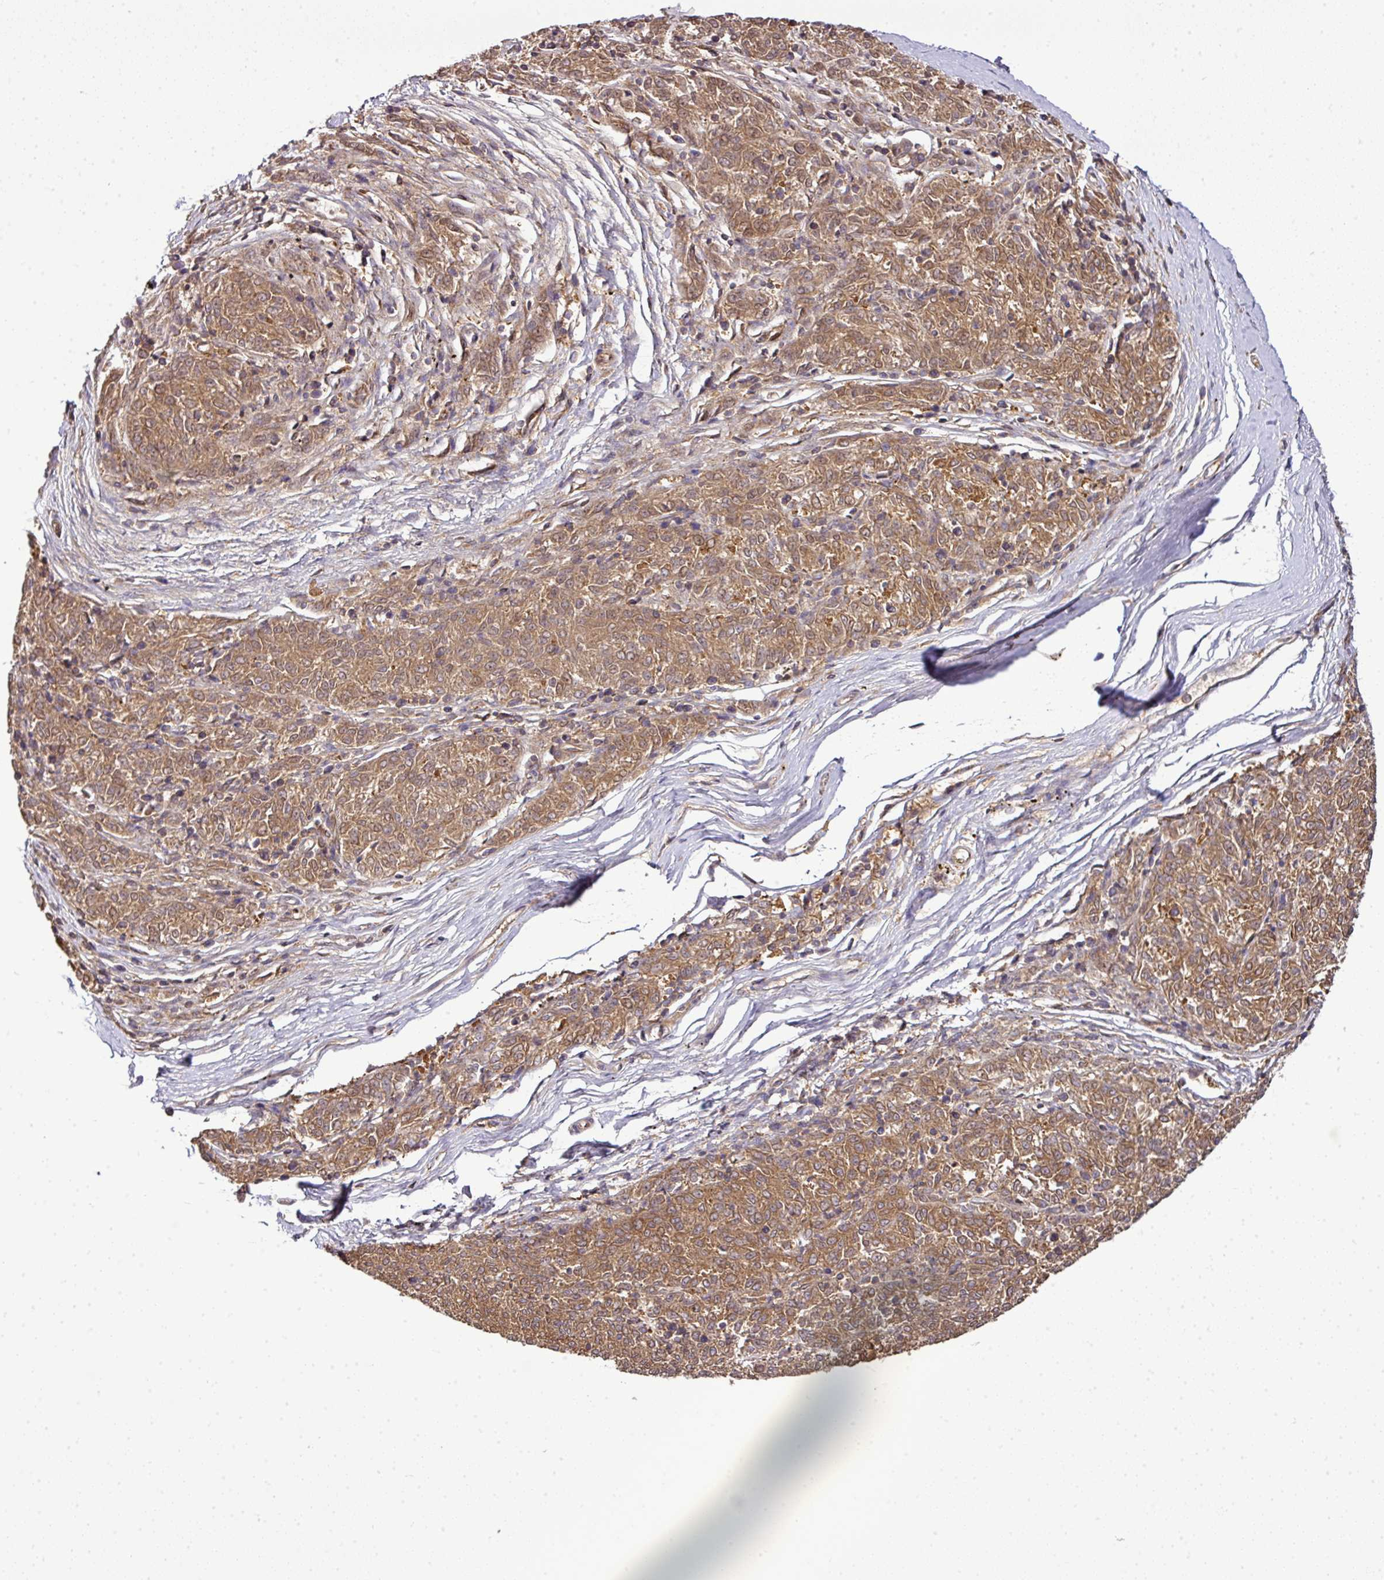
{"staining": {"intensity": "moderate", "quantity": ">75%", "location": "cytoplasmic/membranous"}, "tissue": "melanoma", "cell_type": "Tumor cells", "image_type": "cancer", "snomed": [{"axis": "morphology", "description": "Malignant melanoma, NOS"}, {"axis": "topography", "description": "Skin"}], "caption": "Human malignant melanoma stained for a protein (brown) shows moderate cytoplasmic/membranous positive positivity in approximately >75% of tumor cells.", "gene": "TMEM107", "patient": {"sex": "female", "age": 72}}